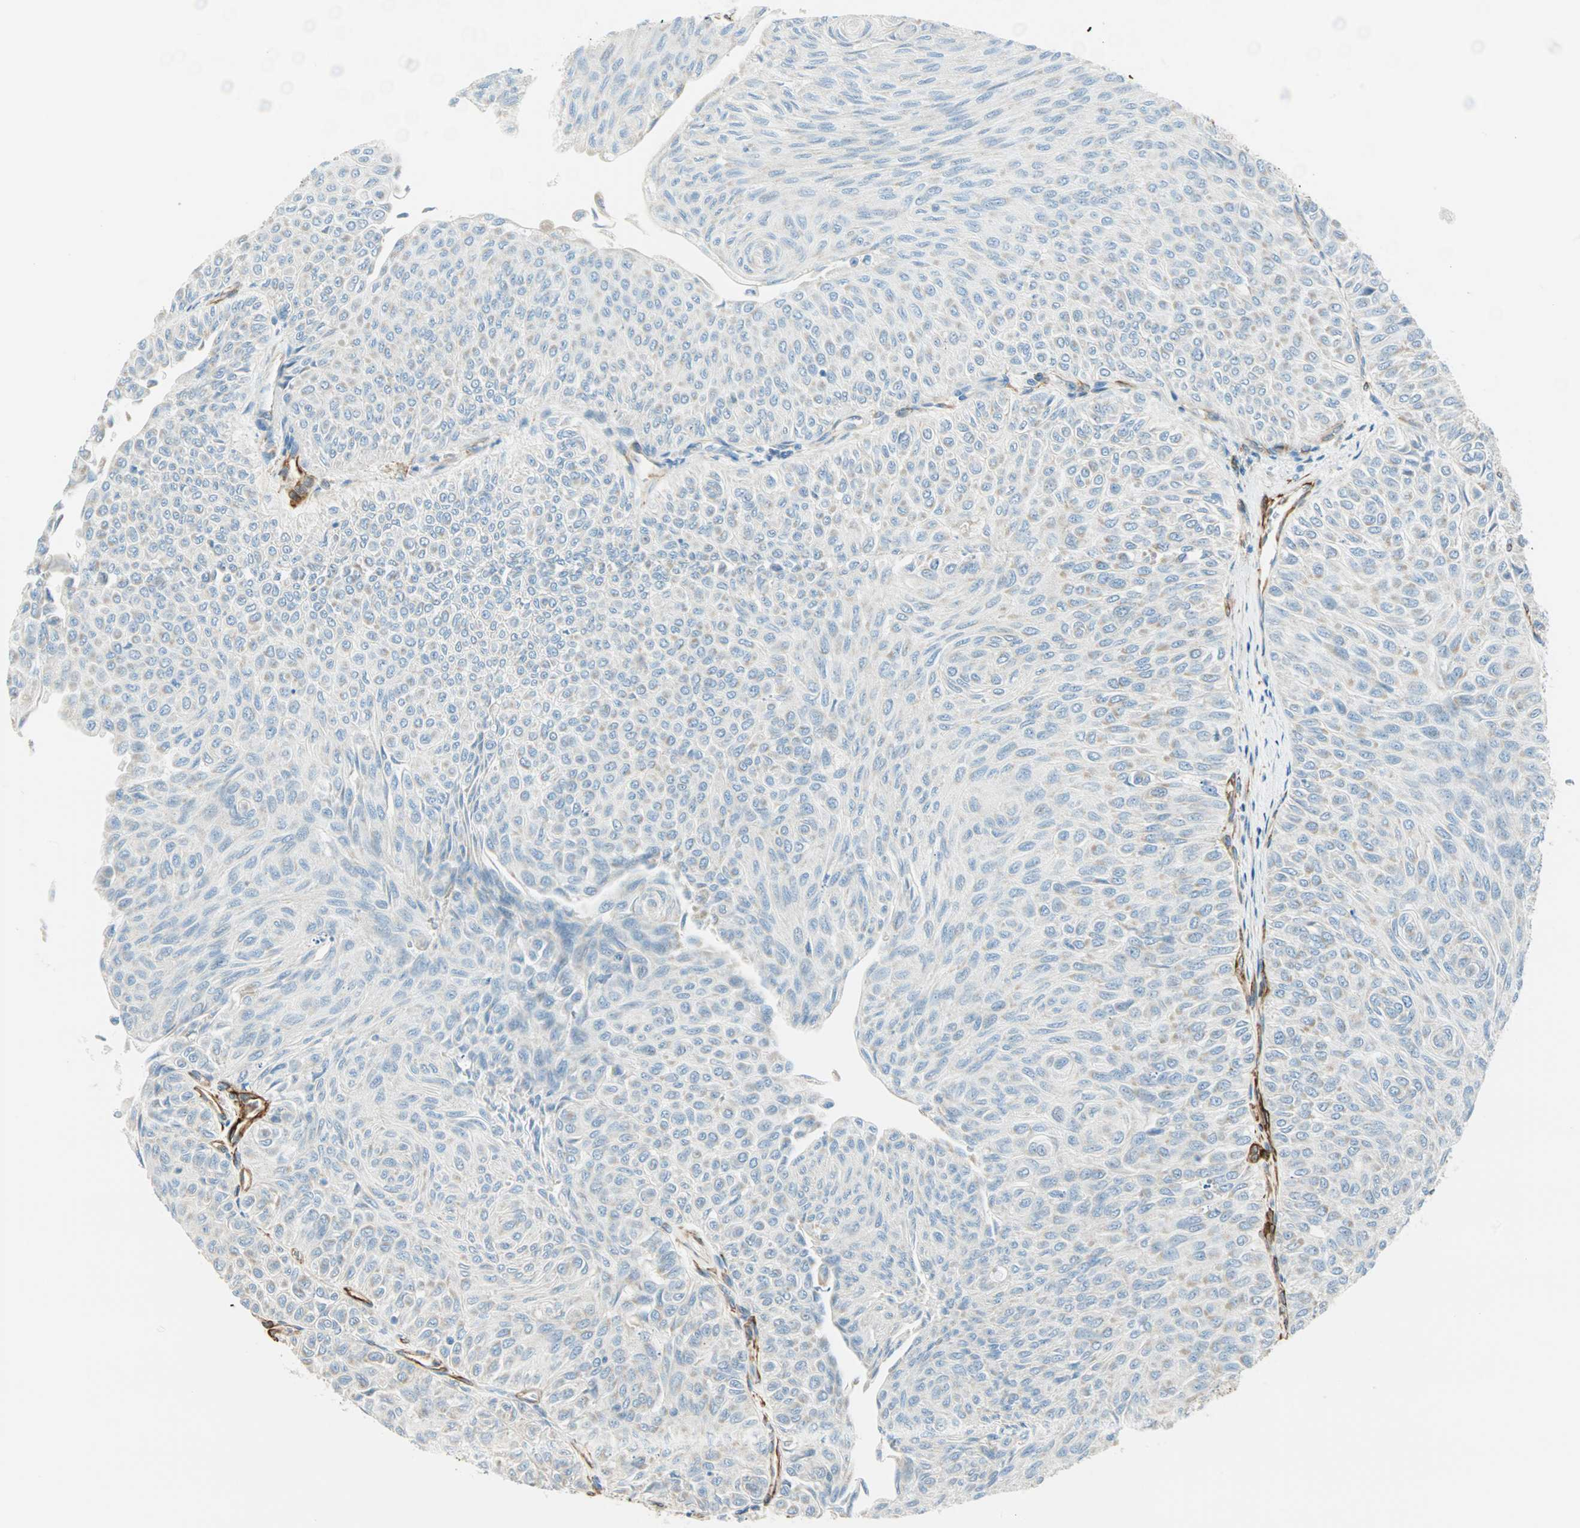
{"staining": {"intensity": "negative", "quantity": "none", "location": "none"}, "tissue": "urothelial cancer", "cell_type": "Tumor cells", "image_type": "cancer", "snomed": [{"axis": "morphology", "description": "Urothelial carcinoma, Low grade"}, {"axis": "topography", "description": "Urinary bladder"}], "caption": "Immunohistochemistry micrograph of urothelial cancer stained for a protein (brown), which exhibits no positivity in tumor cells.", "gene": "NES", "patient": {"sex": "male", "age": 78}}